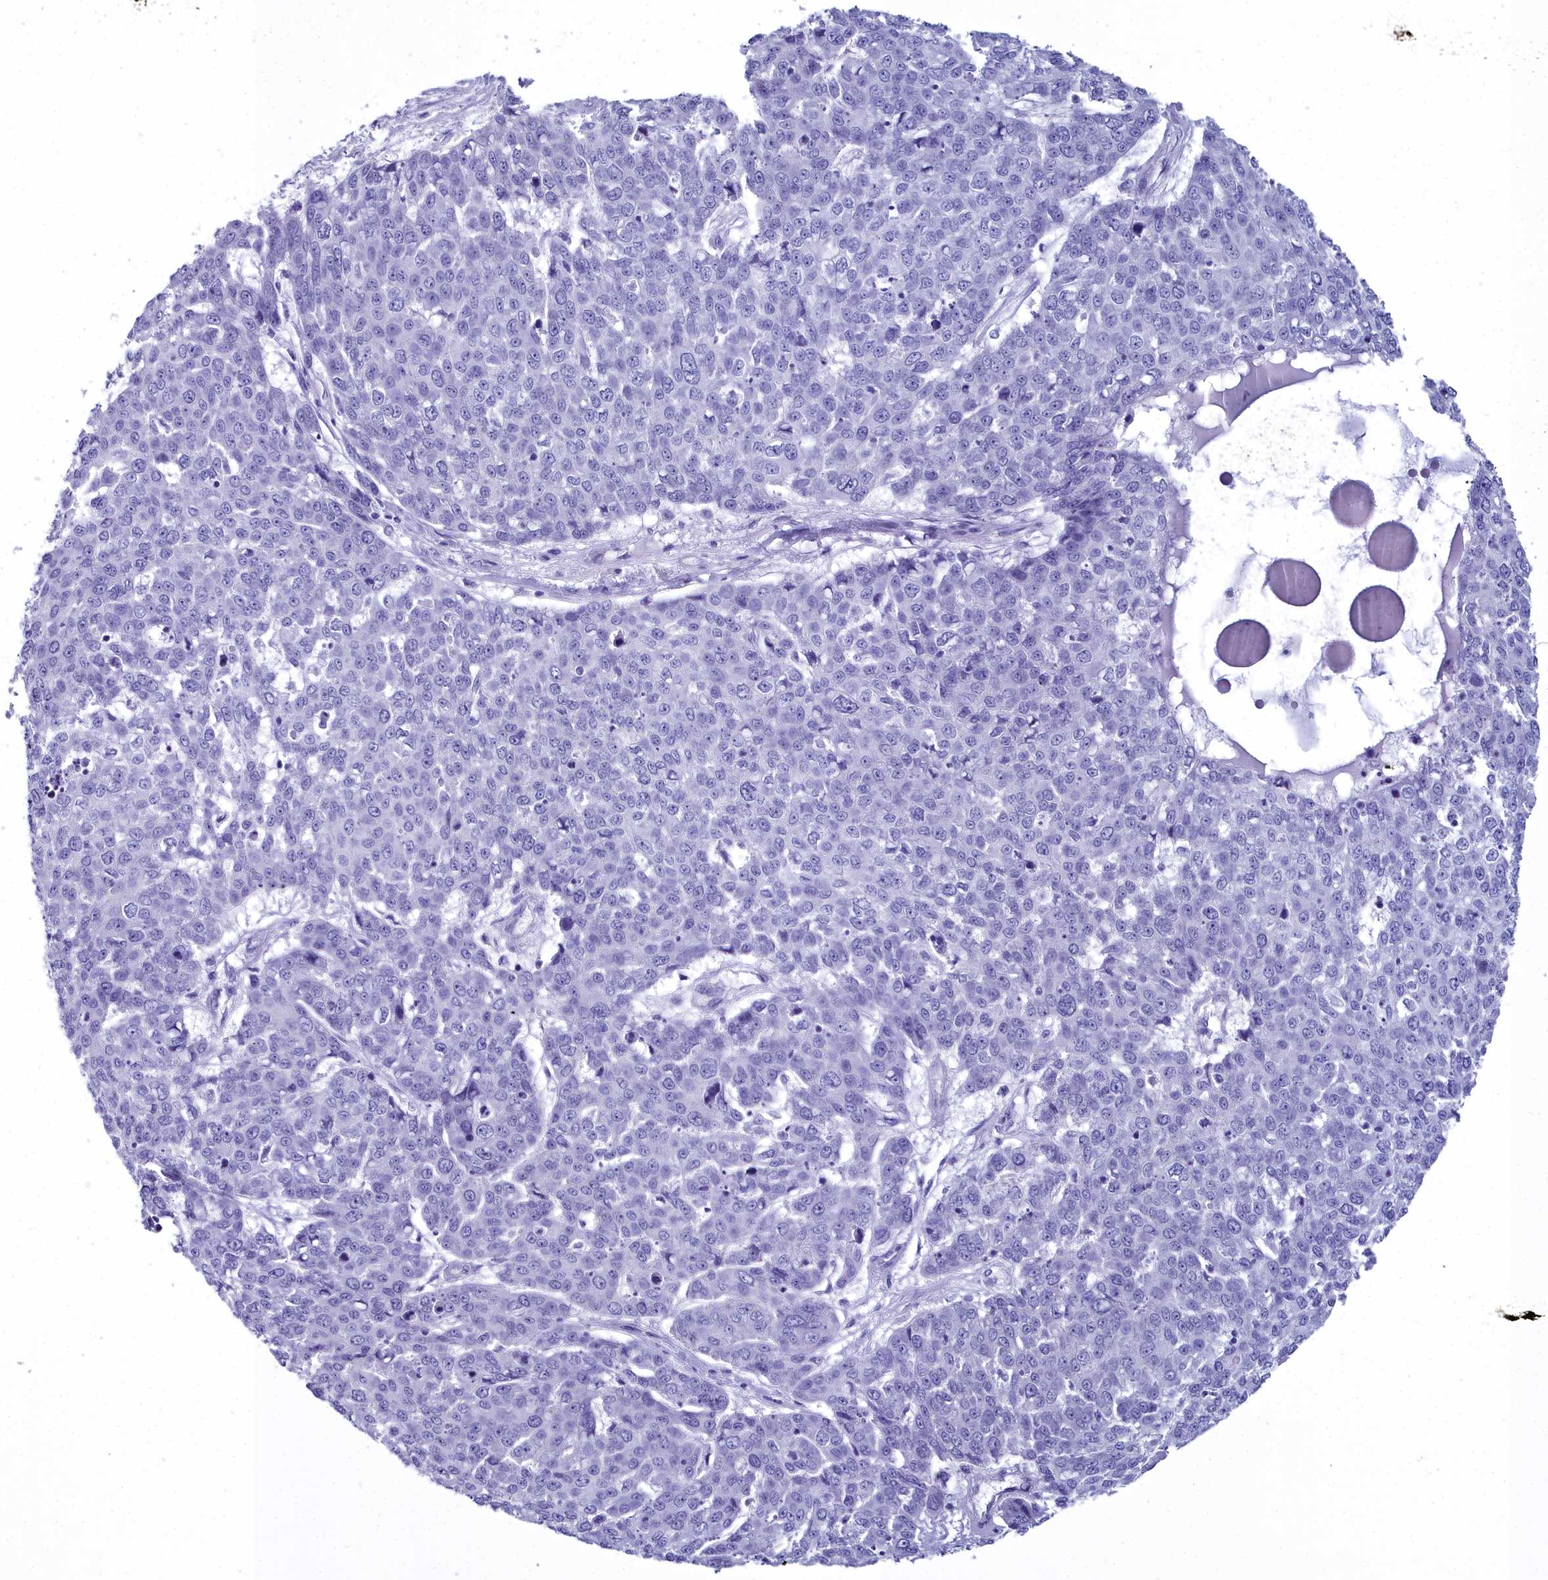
{"staining": {"intensity": "negative", "quantity": "none", "location": "none"}, "tissue": "skin cancer", "cell_type": "Tumor cells", "image_type": "cancer", "snomed": [{"axis": "morphology", "description": "Squamous cell carcinoma, NOS"}, {"axis": "topography", "description": "Skin"}], "caption": "Immunohistochemistry of human skin squamous cell carcinoma demonstrates no staining in tumor cells.", "gene": "MAP6", "patient": {"sex": "male", "age": 71}}